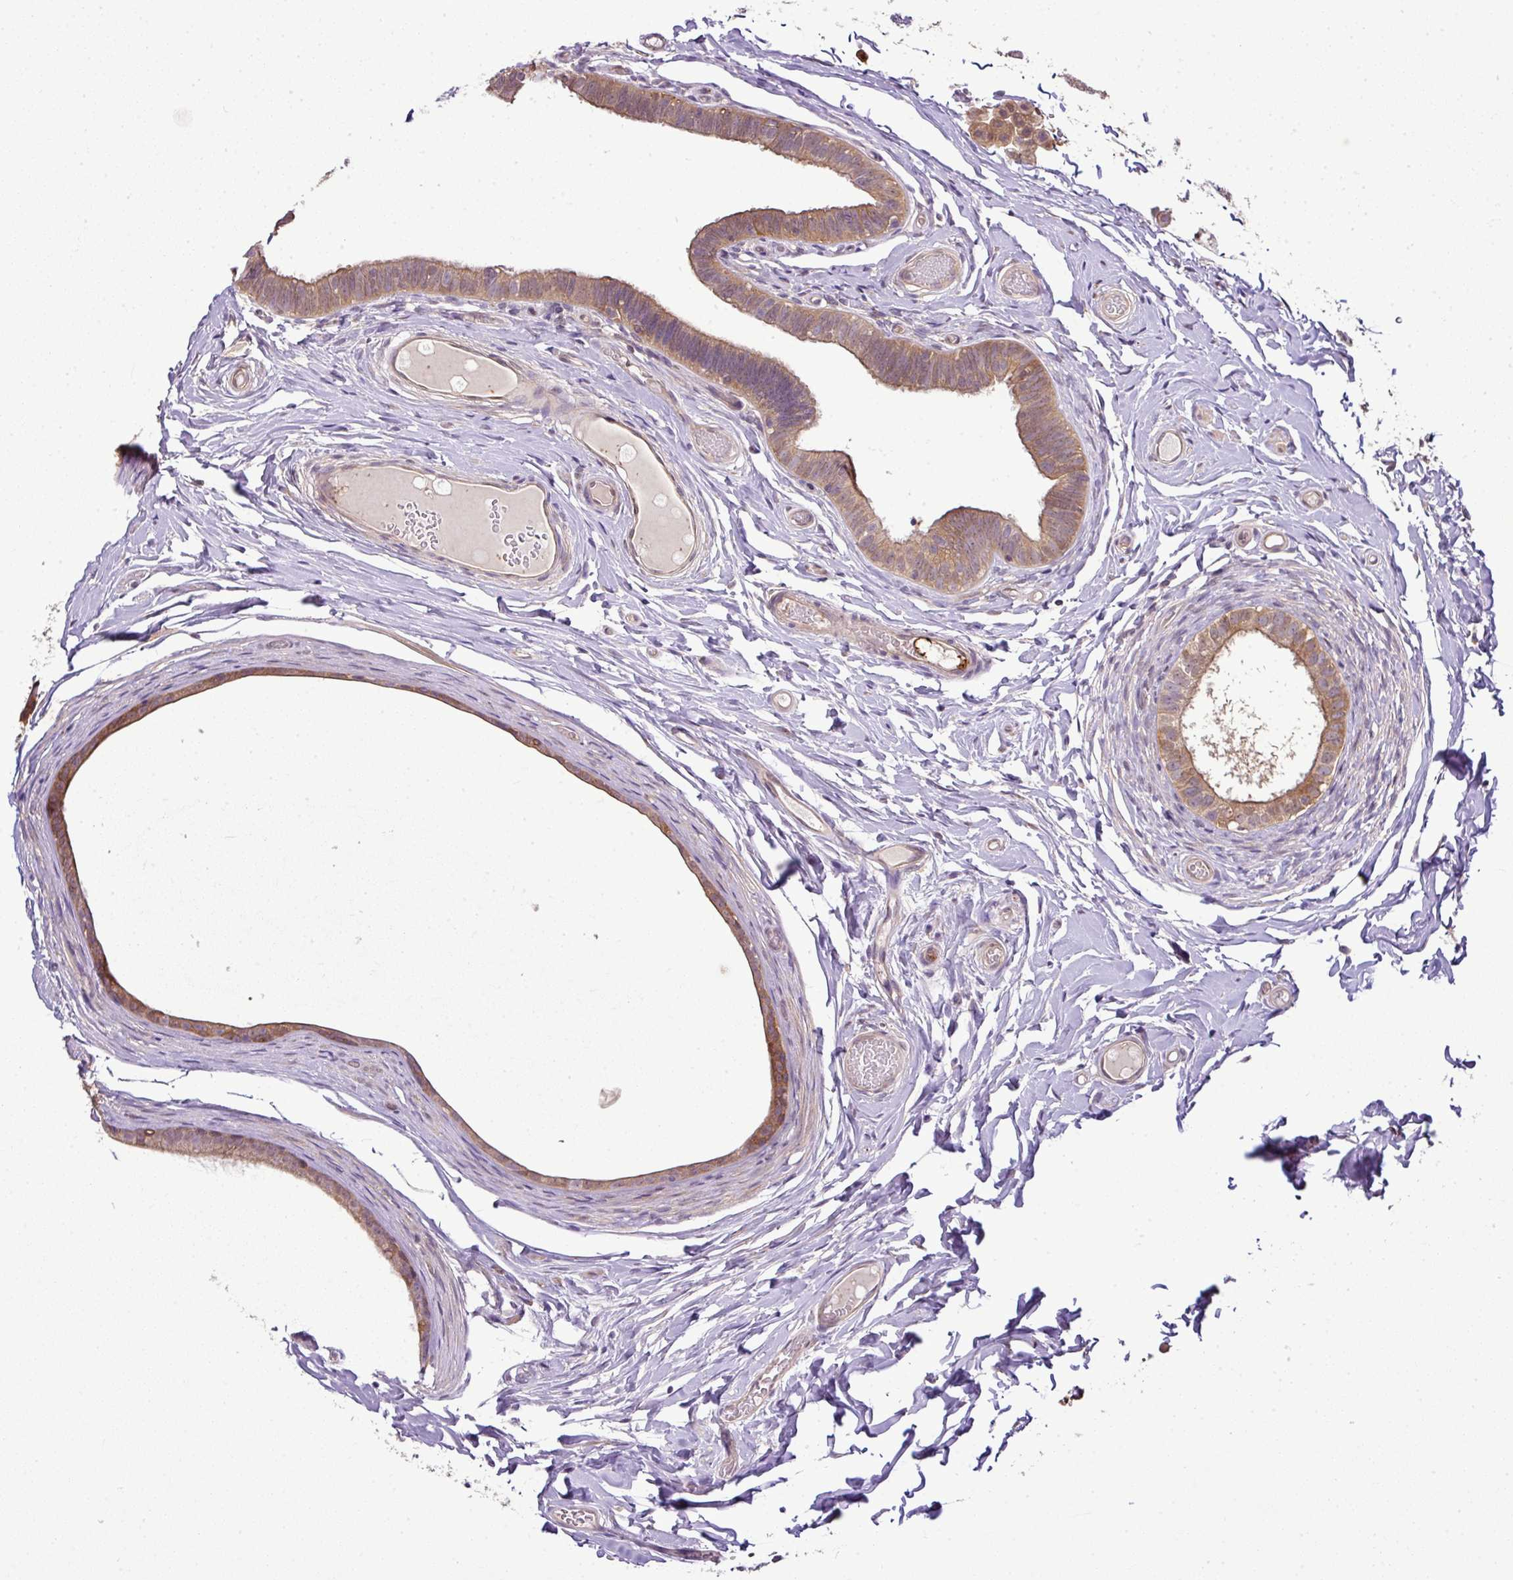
{"staining": {"intensity": "moderate", "quantity": "25%-75%", "location": "cytoplasmic/membranous"}, "tissue": "epididymis", "cell_type": "Glandular cells", "image_type": "normal", "snomed": [{"axis": "morphology", "description": "Normal tissue, NOS"}, {"axis": "morphology", "description": "Carcinoma, Embryonal, NOS"}, {"axis": "topography", "description": "Testis"}, {"axis": "topography", "description": "Epididymis"}], "caption": "Approximately 25%-75% of glandular cells in unremarkable human epididymis exhibit moderate cytoplasmic/membranous protein expression as visualized by brown immunohistochemical staining.", "gene": "TMEM107", "patient": {"sex": "male", "age": 36}}